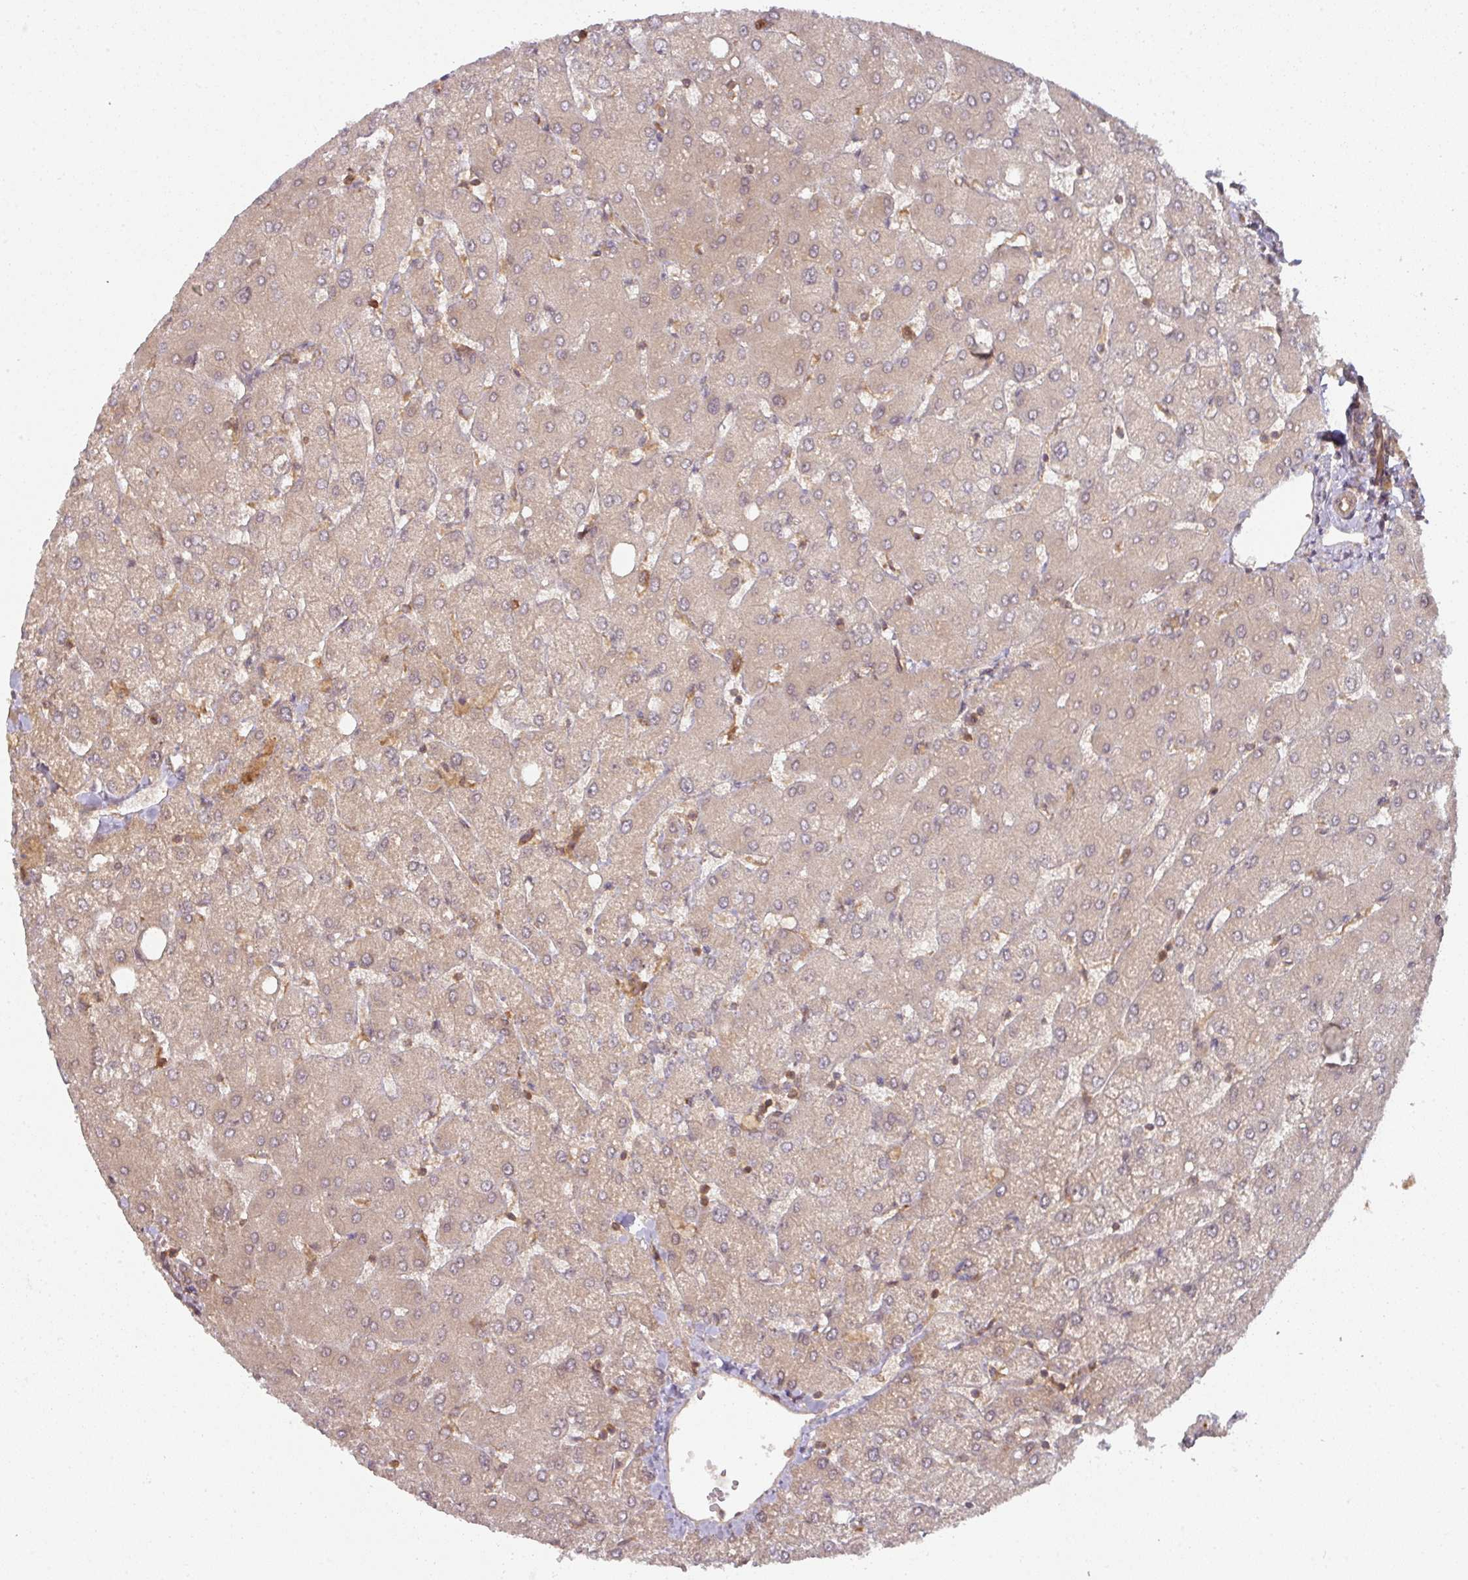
{"staining": {"intensity": "moderate", "quantity": ">75%", "location": "cytoplasmic/membranous"}, "tissue": "liver", "cell_type": "Cholangiocytes", "image_type": "normal", "snomed": [{"axis": "morphology", "description": "Normal tissue, NOS"}, {"axis": "topography", "description": "Liver"}], "caption": "Brown immunohistochemical staining in benign human liver displays moderate cytoplasmic/membranous expression in about >75% of cholangiocytes.", "gene": "EIF4EBP2", "patient": {"sex": "female", "age": 54}}